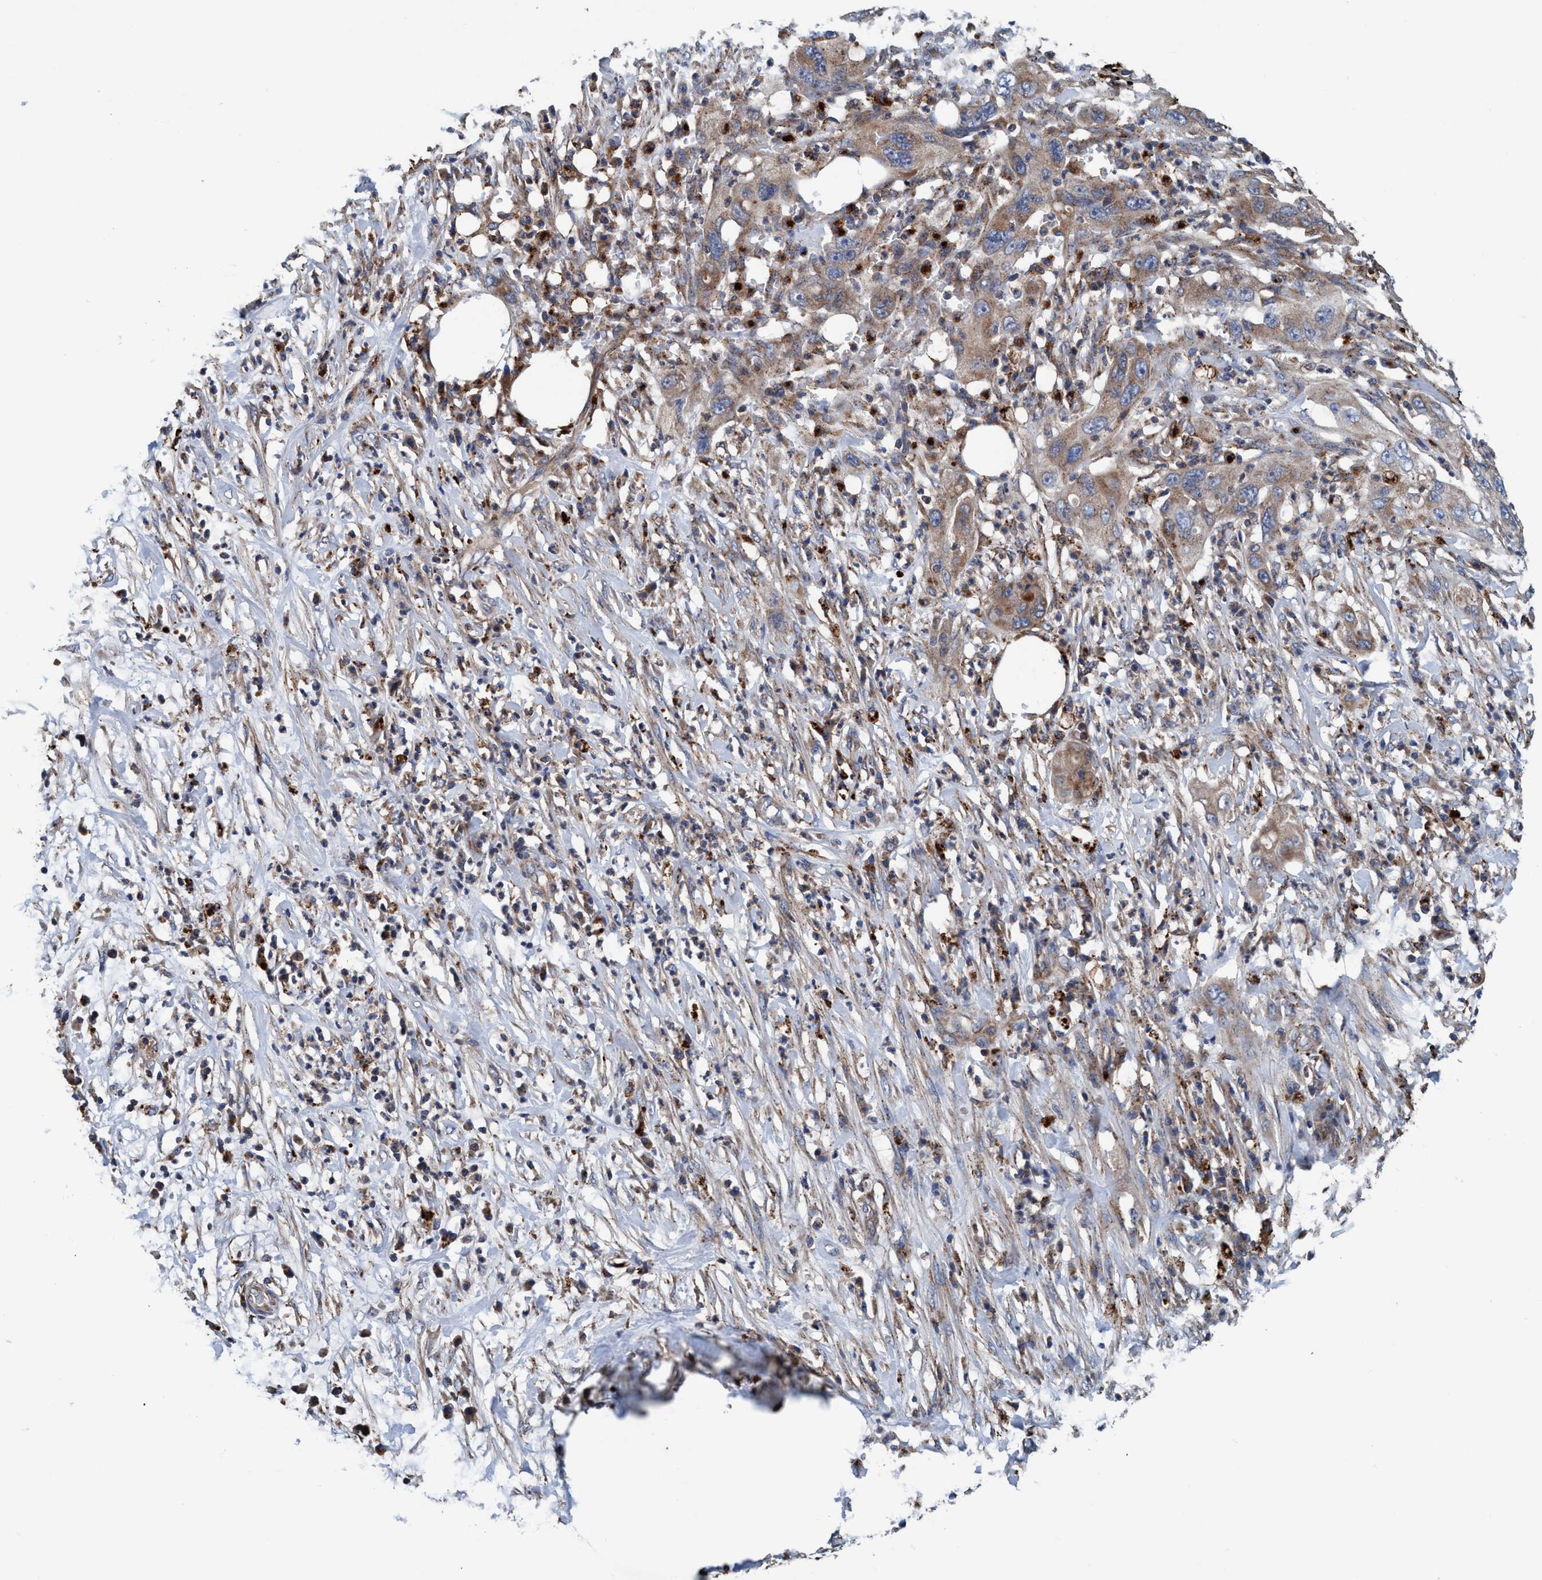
{"staining": {"intensity": "moderate", "quantity": ">75%", "location": "cytoplasmic/membranous"}, "tissue": "pancreatic cancer", "cell_type": "Tumor cells", "image_type": "cancer", "snomed": [{"axis": "morphology", "description": "Adenocarcinoma, NOS"}, {"axis": "topography", "description": "Pancreas"}], "caption": "Protein expression analysis of human pancreatic cancer (adenocarcinoma) reveals moderate cytoplasmic/membranous staining in about >75% of tumor cells. (DAB (3,3'-diaminobenzidine) = brown stain, brightfield microscopy at high magnification).", "gene": "ENDOG", "patient": {"sex": "female", "age": 78}}